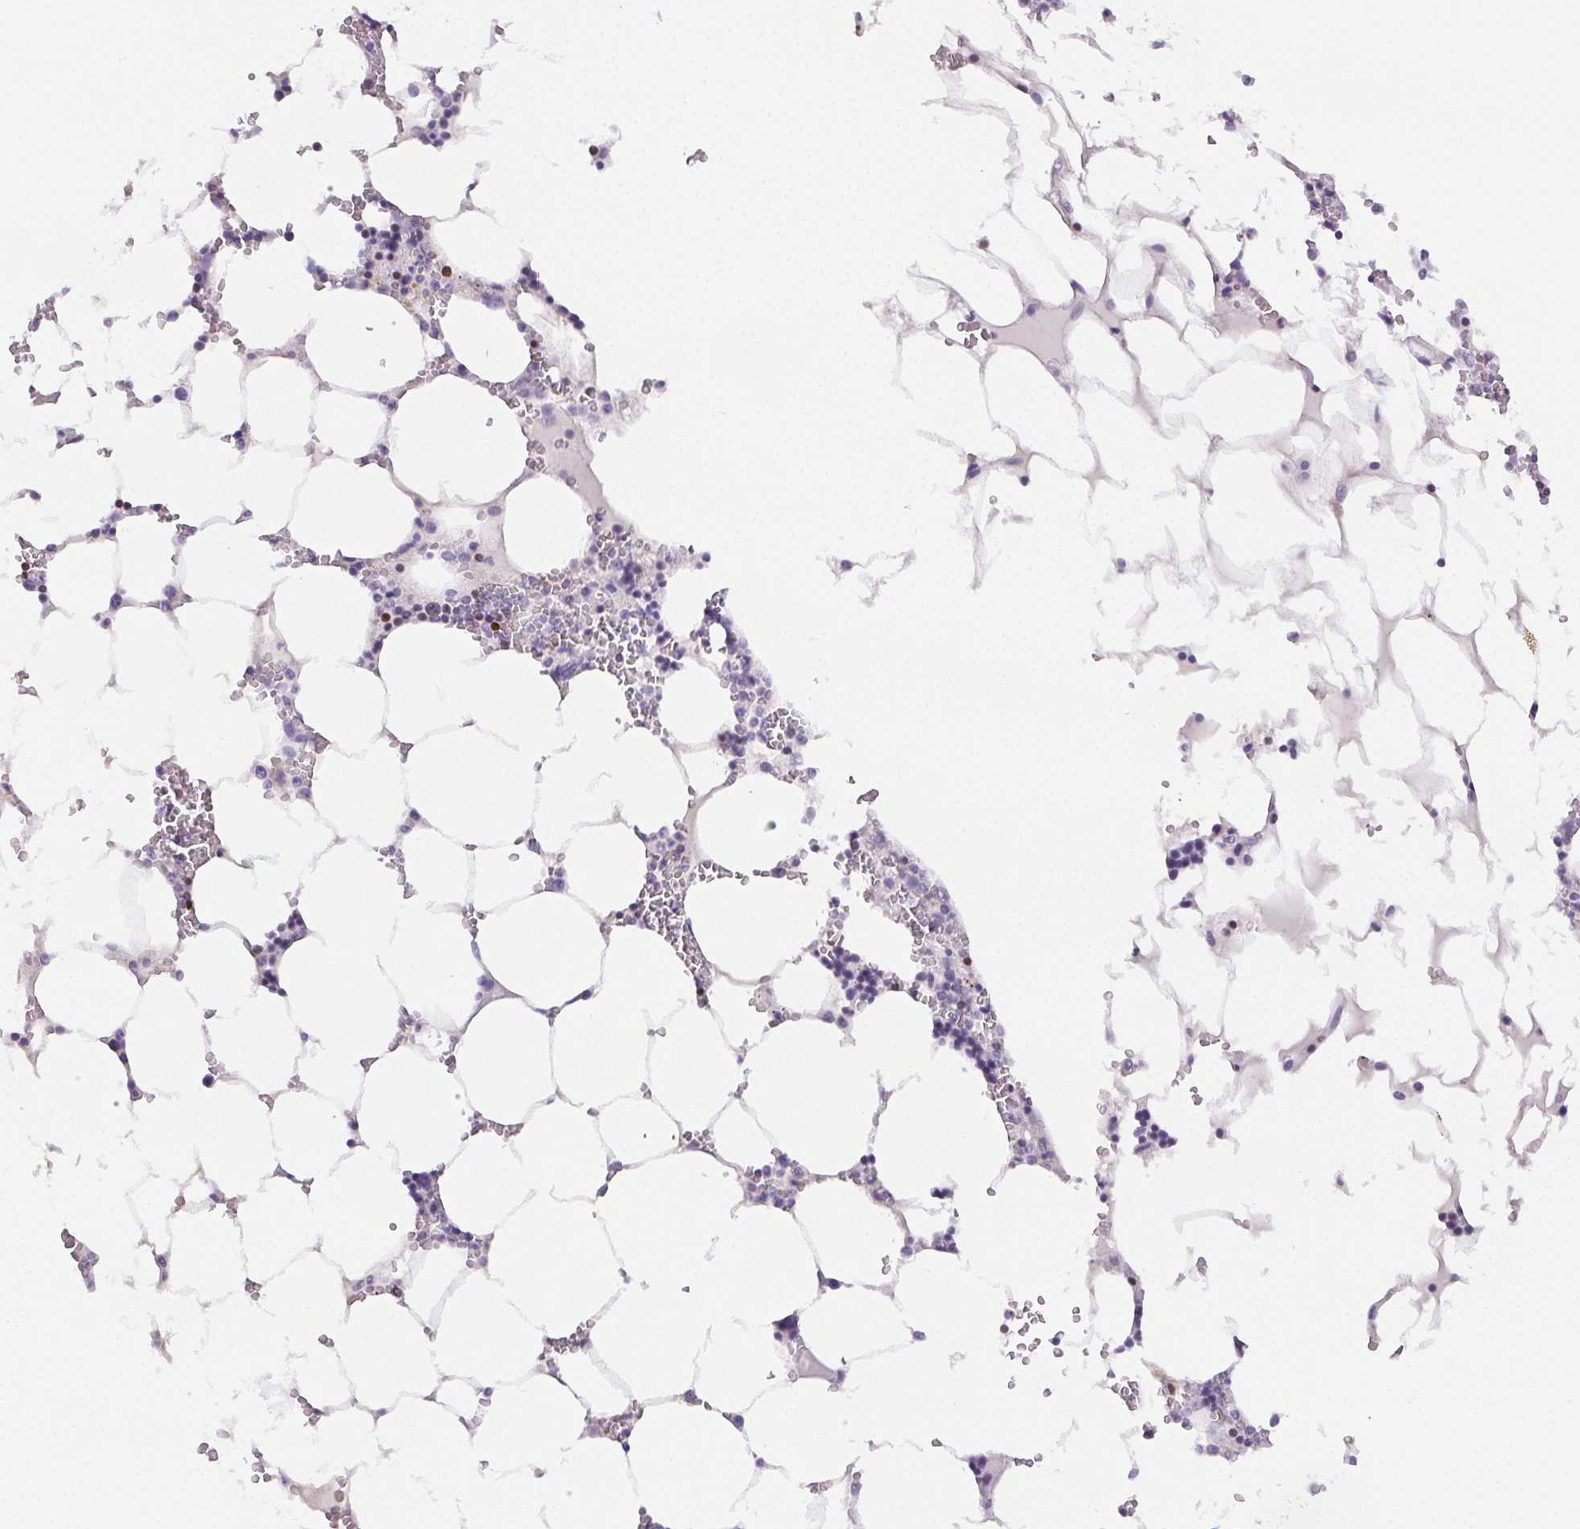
{"staining": {"intensity": "strong", "quantity": "<25%", "location": "cytoplasmic/membranous,nuclear"}, "tissue": "bone marrow", "cell_type": "Hematopoietic cells", "image_type": "normal", "snomed": [{"axis": "morphology", "description": "Normal tissue, NOS"}, {"axis": "topography", "description": "Bone marrow"}], "caption": "This is a photomicrograph of immunohistochemistry (IHC) staining of benign bone marrow, which shows strong expression in the cytoplasmic/membranous,nuclear of hematopoietic cells.", "gene": "BEND2", "patient": {"sex": "male", "age": 64}}